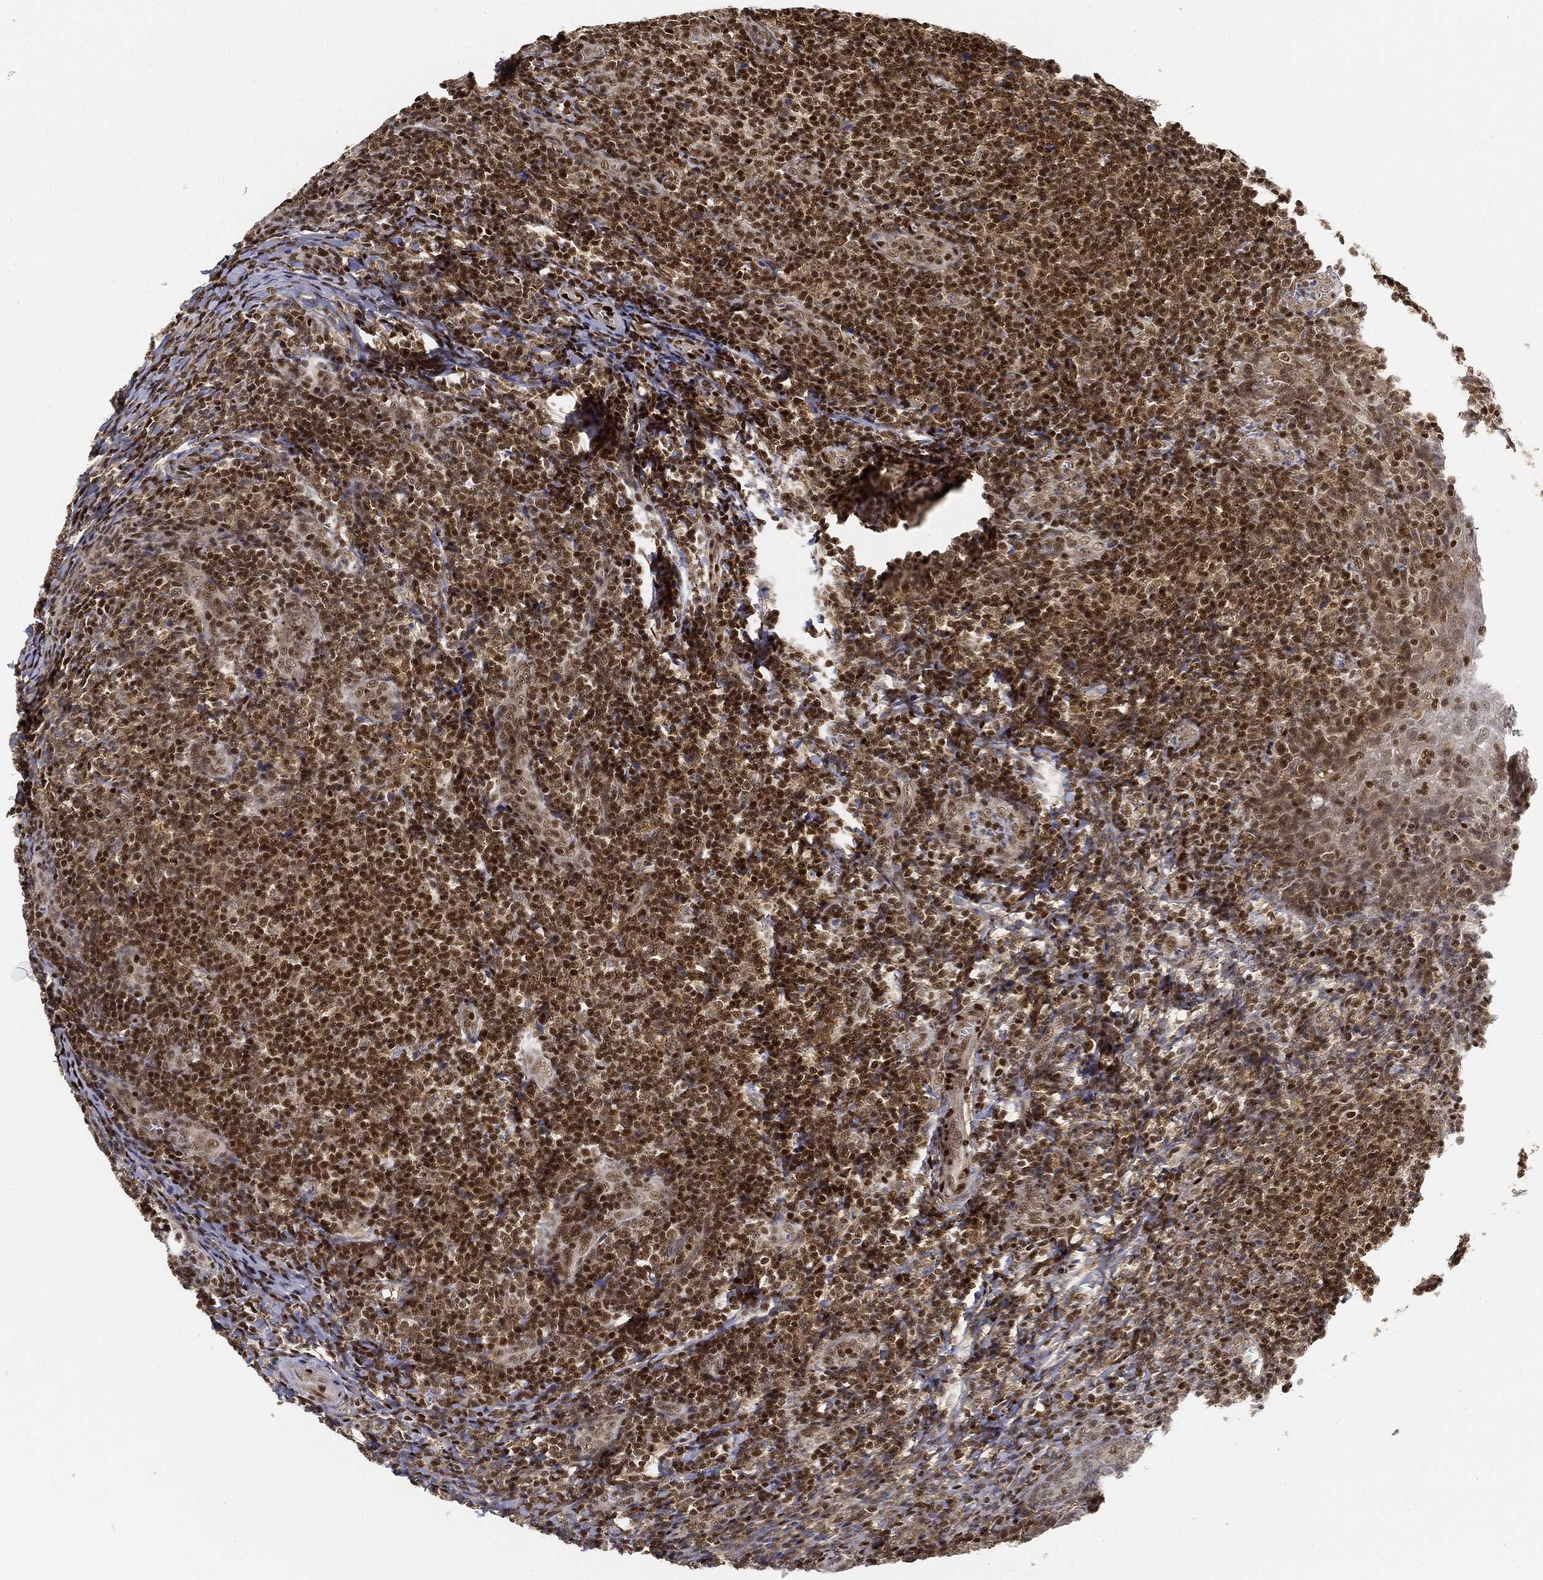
{"staining": {"intensity": "moderate", "quantity": "25%-75%", "location": "cytoplasmic/membranous"}, "tissue": "tonsil", "cell_type": "Germinal center cells", "image_type": "normal", "snomed": [{"axis": "morphology", "description": "Normal tissue, NOS"}, {"axis": "topography", "description": "Tonsil"}], "caption": "Moderate cytoplasmic/membranous positivity for a protein is present in about 25%-75% of germinal center cells of benign tonsil using IHC.", "gene": "CRTC3", "patient": {"sex": "male", "age": 20}}